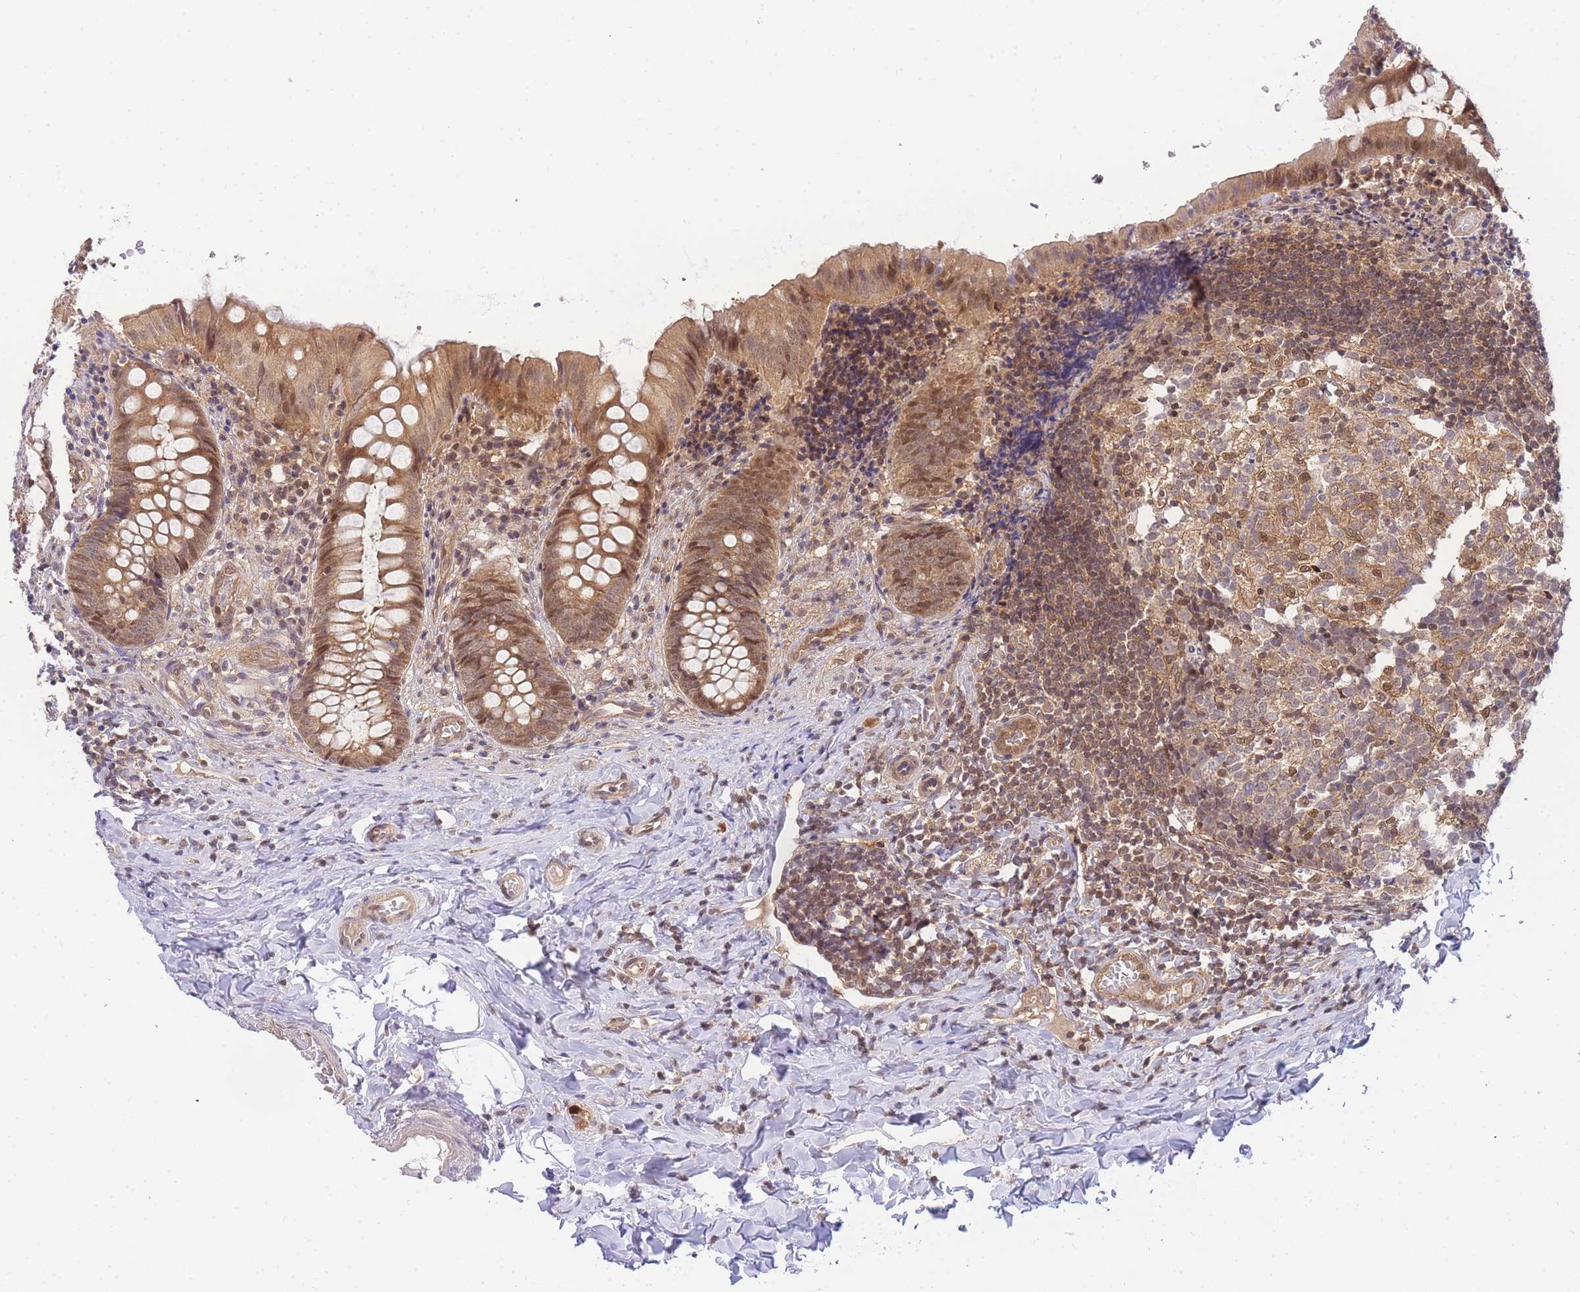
{"staining": {"intensity": "moderate", "quantity": ">75%", "location": "cytoplasmic/membranous,nuclear"}, "tissue": "appendix", "cell_type": "Glandular cells", "image_type": "normal", "snomed": [{"axis": "morphology", "description": "Normal tissue, NOS"}, {"axis": "topography", "description": "Appendix"}], "caption": "DAB (3,3'-diaminobenzidine) immunohistochemical staining of unremarkable appendix exhibits moderate cytoplasmic/membranous,nuclear protein expression in about >75% of glandular cells. (IHC, brightfield microscopy, high magnification).", "gene": "KIAA1191", "patient": {"sex": "male", "age": 8}}